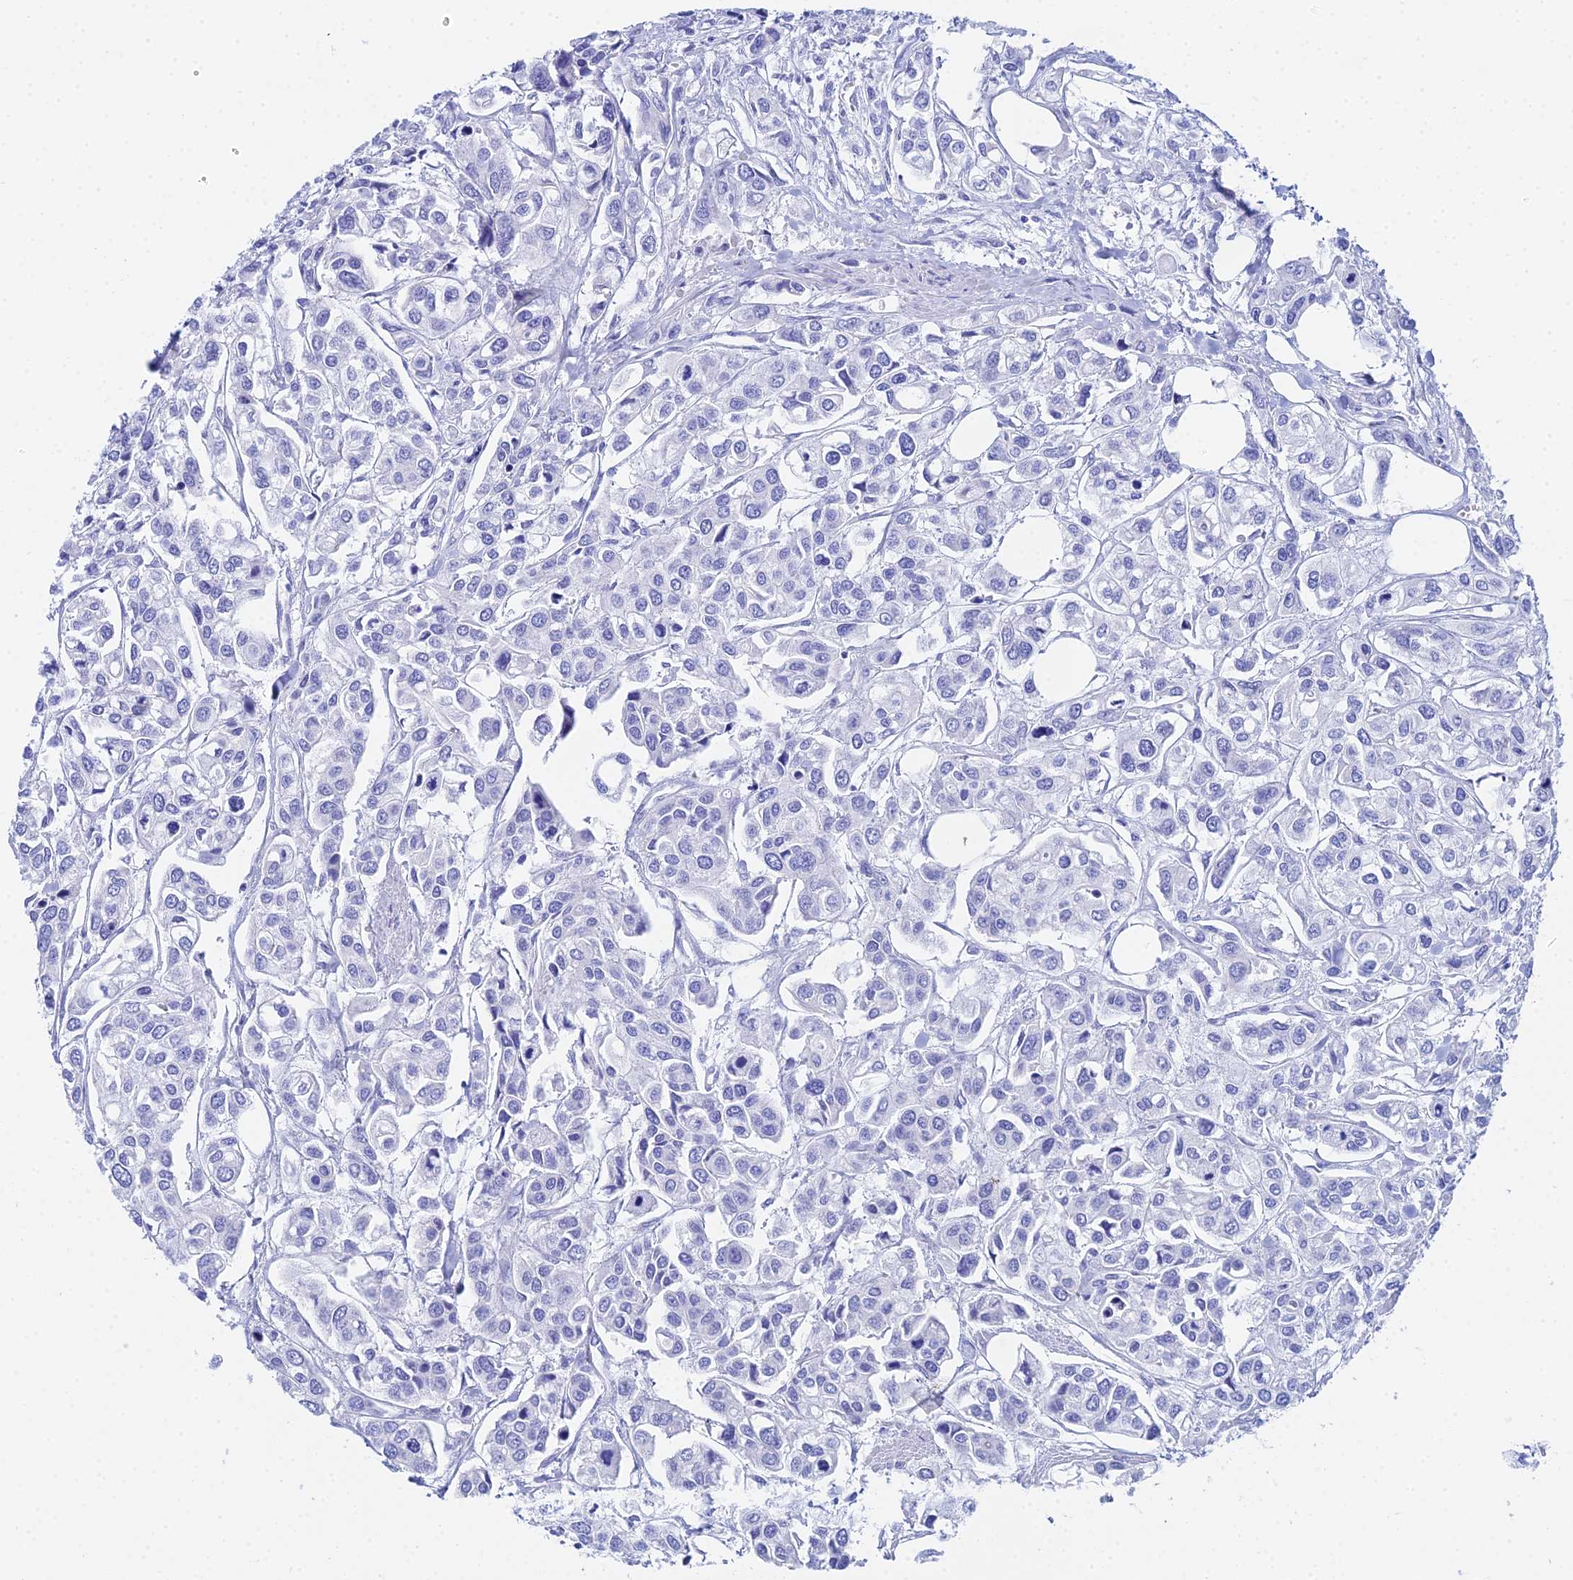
{"staining": {"intensity": "negative", "quantity": "none", "location": "none"}, "tissue": "urothelial cancer", "cell_type": "Tumor cells", "image_type": "cancer", "snomed": [{"axis": "morphology", "description": "Urothelial carcinoma, High grade"}, {"axis": "topography", "description": "Urinary bladder"}], "caption": "Immunohistochemical staining of human urothelial carcinoma (high-grade) demonstrates no significant staining in tumor cells. The staining is performed using DAB brown chromogen with nuclei counter-stained in using hematoxylin.", "gene": "CELA3A", "patient": {"sex": "male", "age": 67}}